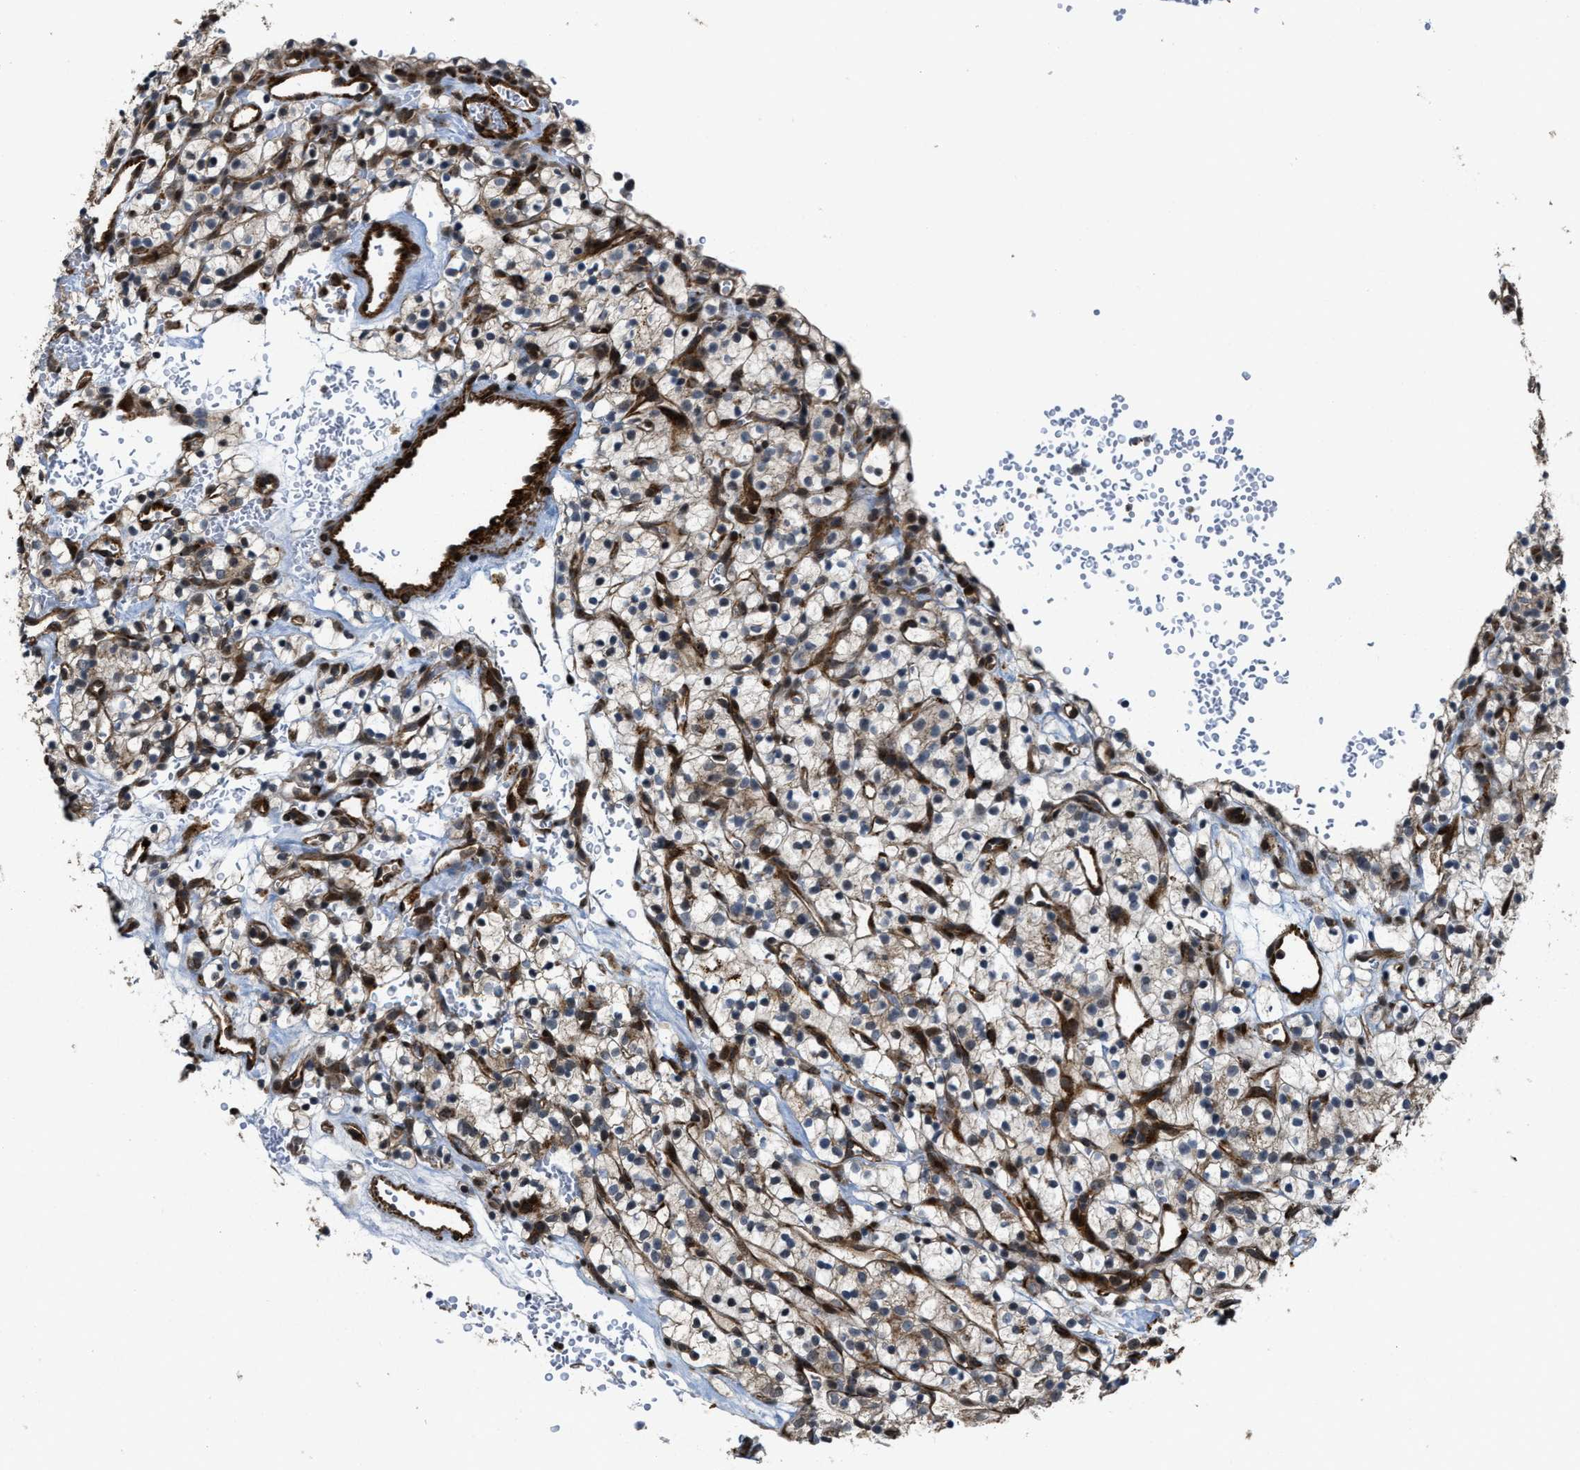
{"staining": {"intensity": "moderate", "quantity": "25%-75%", "location": "cytoplasmic/membranous"}, "tissue": "renal cancer", "cell_type": "Tumor cells", "image_type": "cancer", "snomed": [{"axis": "morphology", "description": "Adenocarcinoma, NOS"}, {"axis": "topography", "description": "Kidney"}], "caption": "DAB immunohistochemical staining of renal cancer (adenocarcinoma) displays moderate cytoplasmic/membranous protein positivity in about 25%-75% of tumor cells.", "gene": "DPF2", "patient": {"sex": "female", "age": 57}}